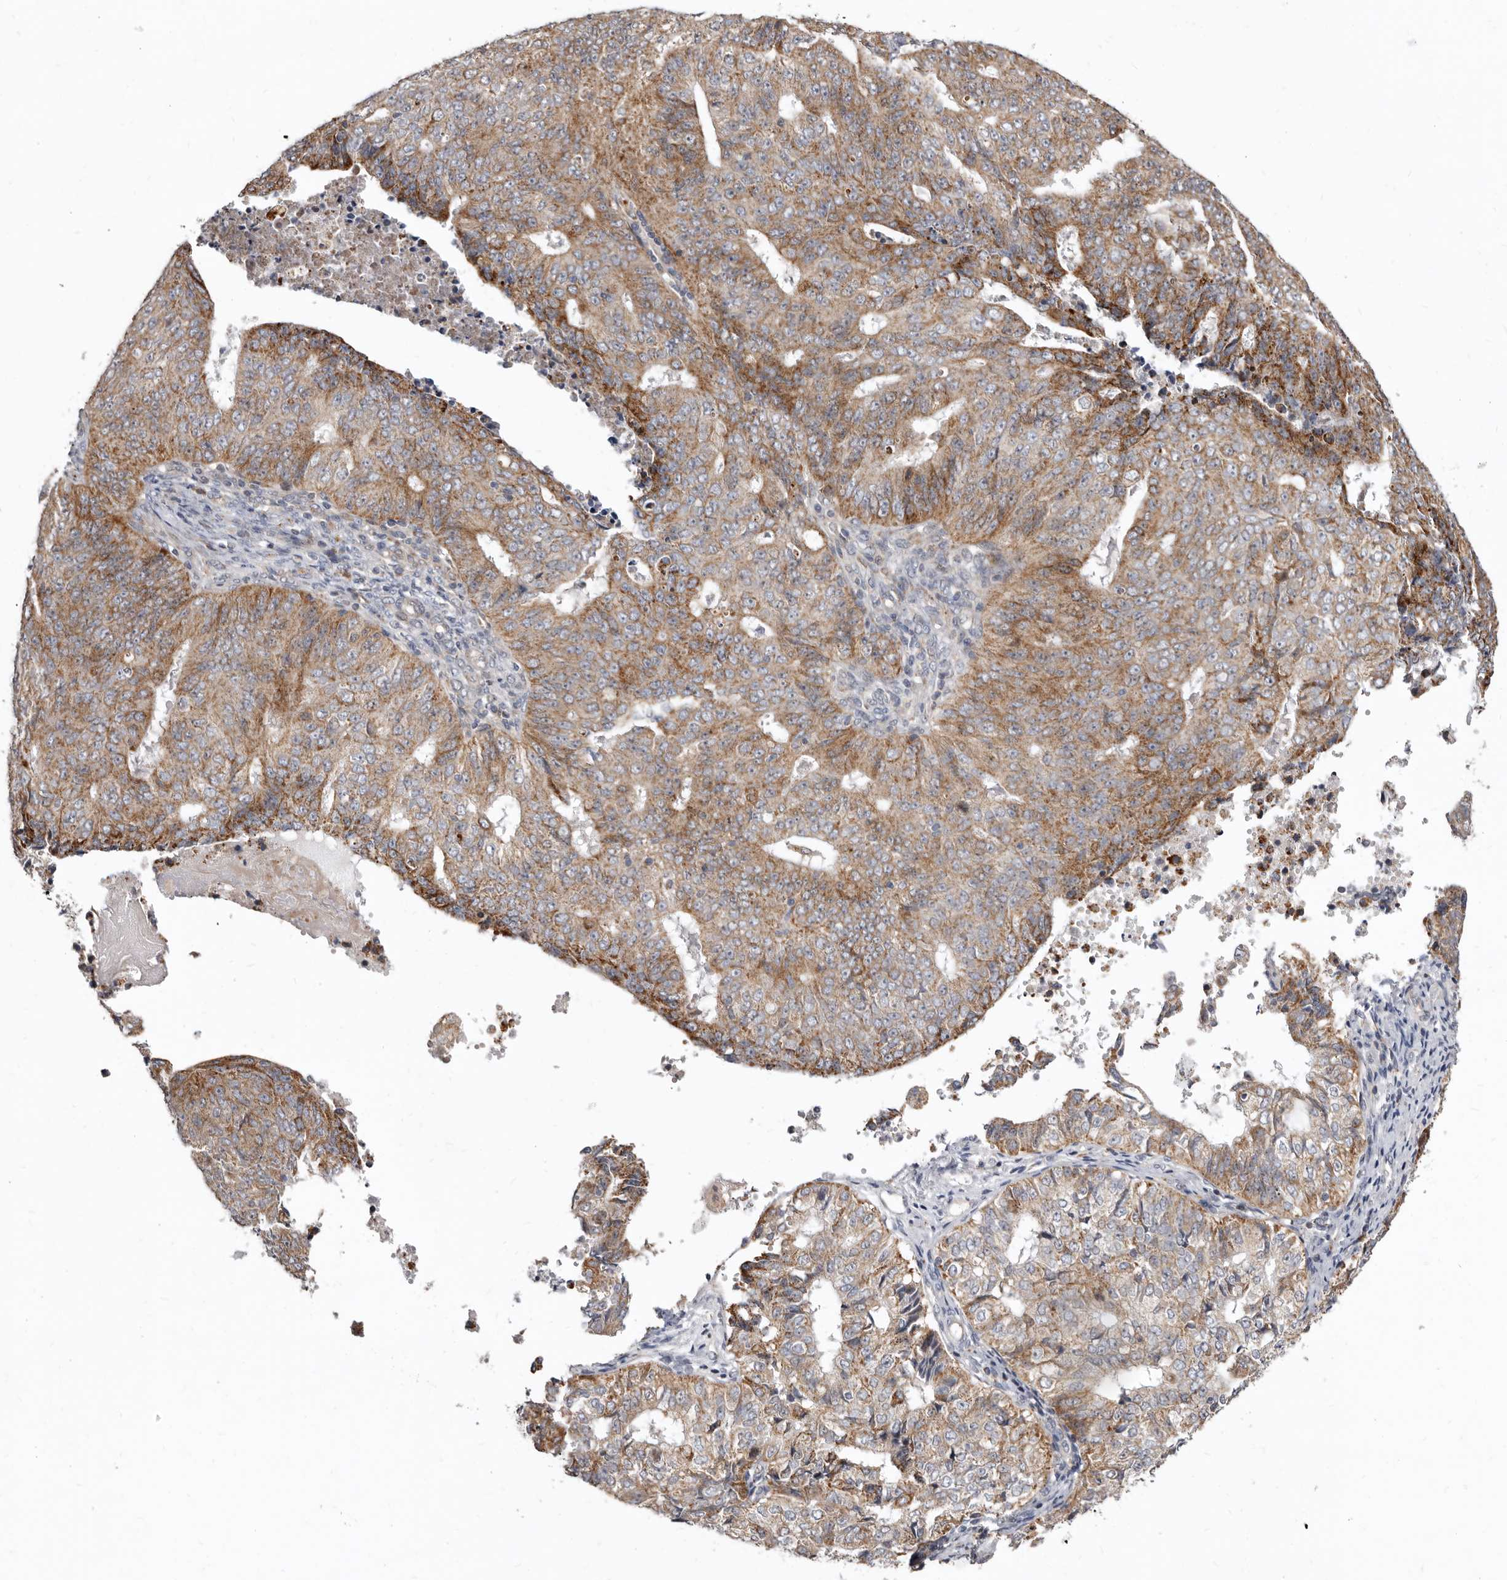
{"staining": {"intensity": "moderate", "quantity": ">75%", "location": "cytoplasmic/membranous"}, "tissue": "endometrial cancer", "cell_type": "Tumor cells", "image_type": "cancer", "snomed": [{"axis": "morphology", "description": "Adenocarcinoma, NOS"}, {"axis": "topography", "description": "Endometrium"}], "caption": "Brown immunohistochemical staining in human endometrial cancer displays moderate cytoplasmic/membranous staining in approximately >75% of tumor cells.", "gene": "SMC4", "patient": {"sex": "female", "age": 32}}